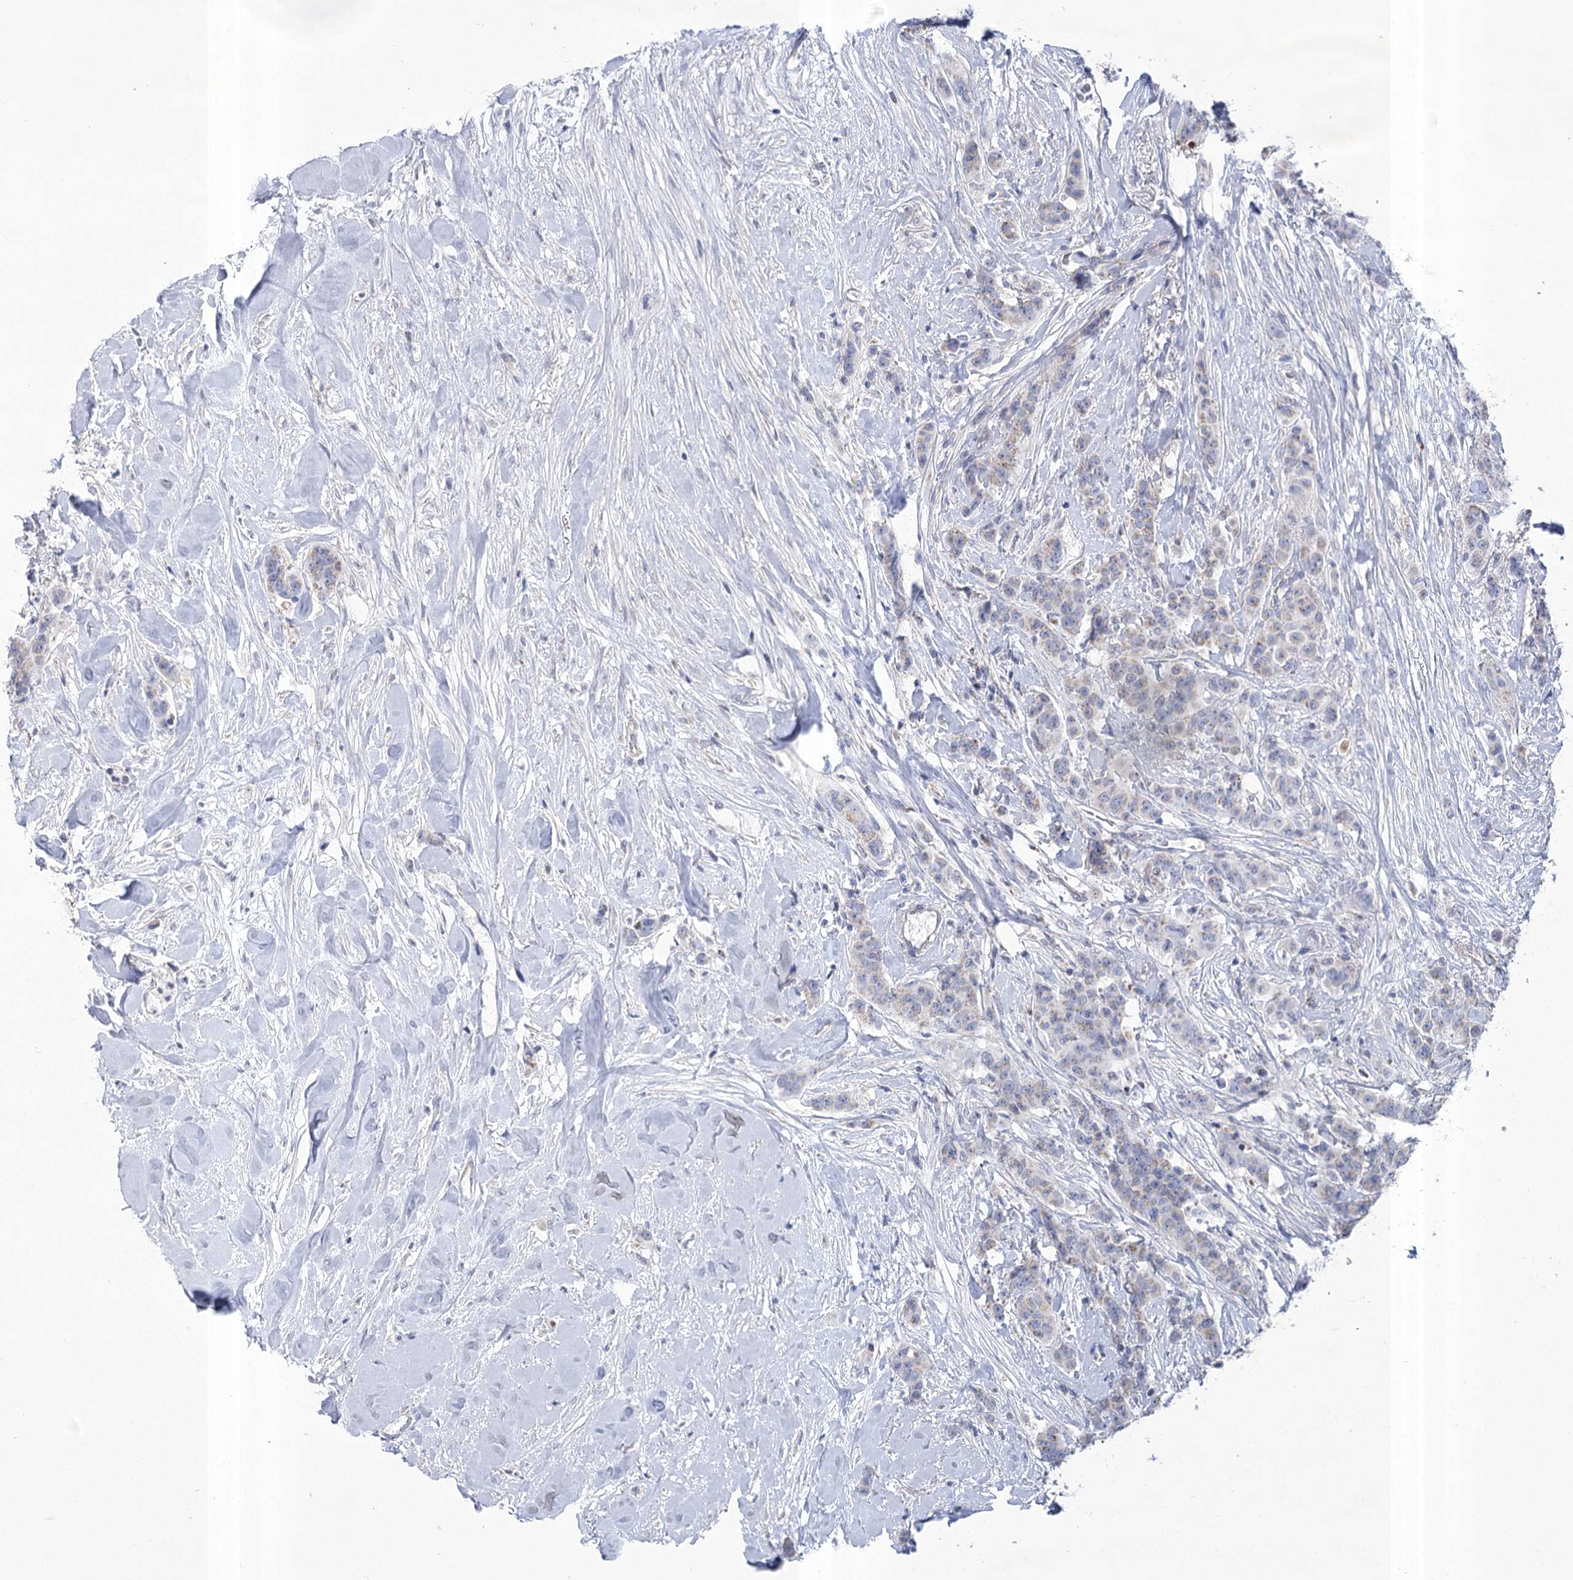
{"staining": {"intensity": "negative", "quantity": "none", "location": "none"}, "tissue": "breast cancer", "cell_type": "Tumor cells", "image_type": "cancer", "snomed": [{"axis": "morphology", "description": "Duct carcinoma"}, {"axis": "topography", "description": "Breast"}], "caption": "A high-resolution histopathology image shows immunohistochemistry staining of breast infiltrating ductal carcinoma, which displays no significant staining in tumor cells.", "gene": "PDHB", "patient": {"sex": "female", "age": 40}}